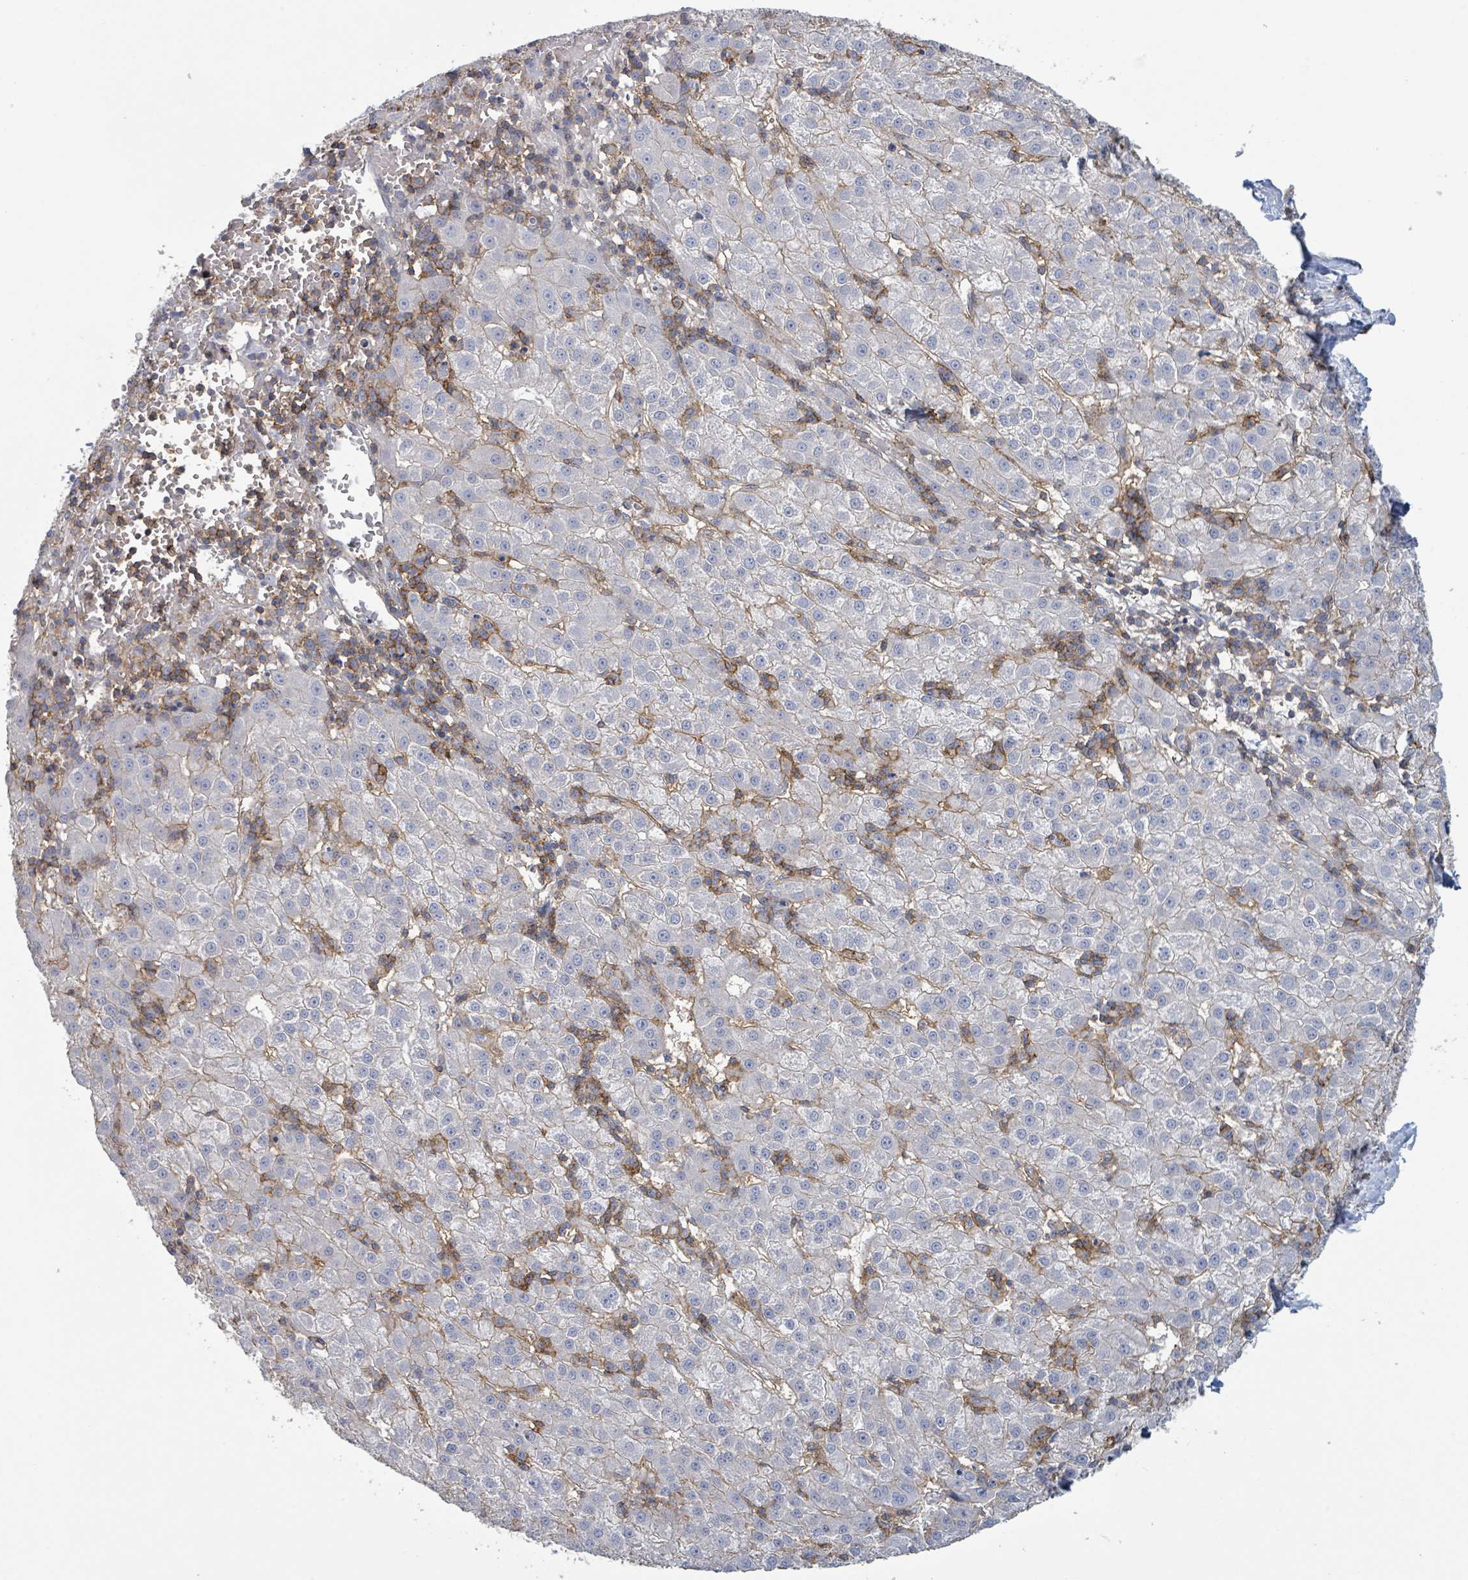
{"staining": {"intensity": "negative", "quantity": "none", "location": "none"}, "tissue": "liver cancer", "cell_type": "Tumor cells", "image_type": "cancer", "snomed": [{"axis": "morphology", "description": "Carcinoma, Hepatocellular, NOS"}, {"axis": "topography", "description": "Liver"}], "caption": "Human liver cancer stained for a protein using IHC displays no positivity in tumor cells.", "gene": "TNFRSF14", "patient": {"sex": "male", "age": 76}}